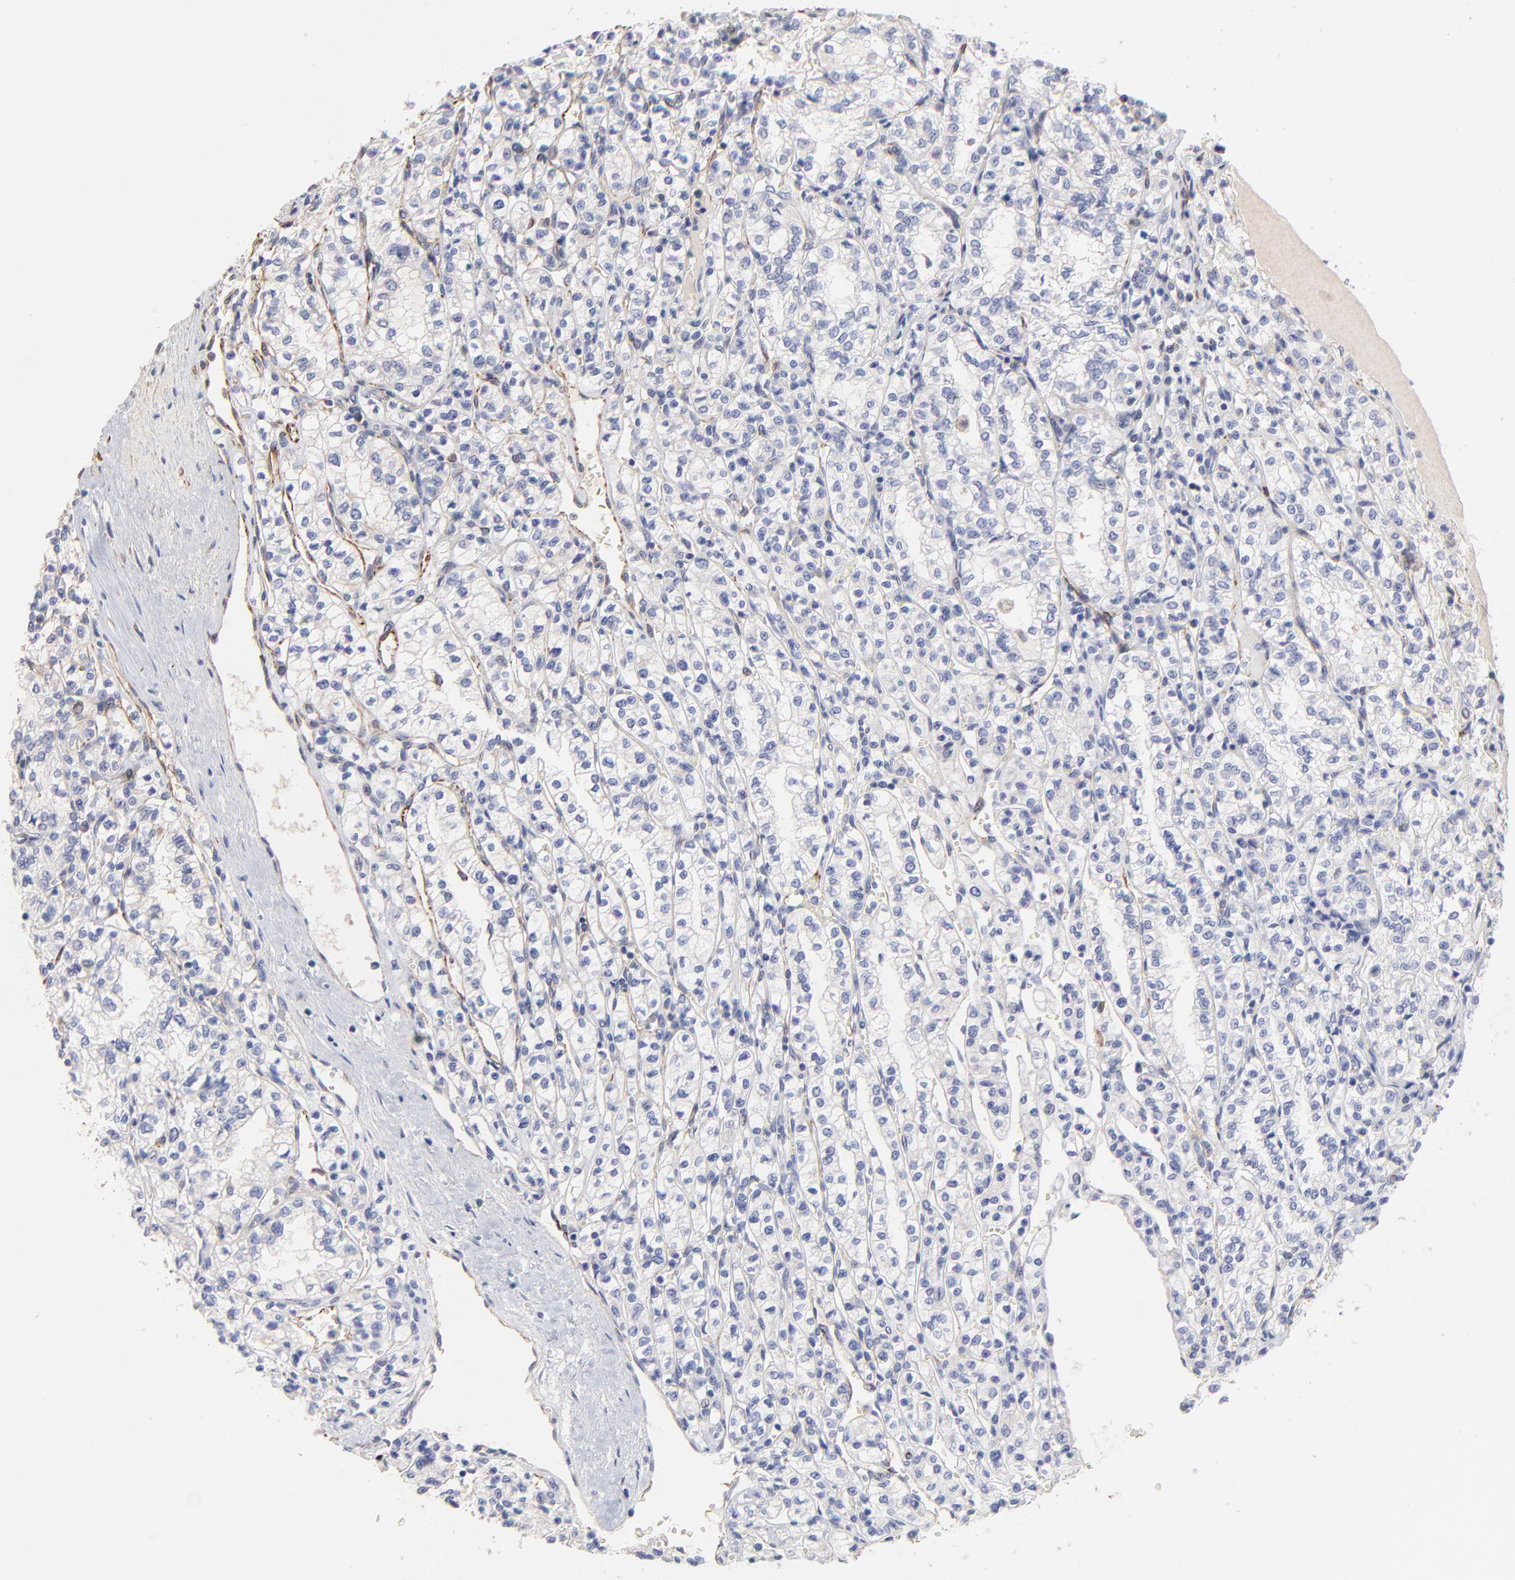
{"staining": {"intensity": "negative", "quantity": "none", "location": "none"}, "tissue": "renal cancer", "cell_type": "Tumor cells", "image_type": "cancer", "snomed": [{"axis": "morphology", "description": "Adenocarcinoma, NOS"}, {"axis": "topography", "description": "Kidney"}], "caption": "Renal cancer (adenocarcinoma) stained for a protein using immunohistochemistry (IHC) displays no expression tumor cells.", "gene": "COX8C", "patient": {"sex": "male", "age": 61}}